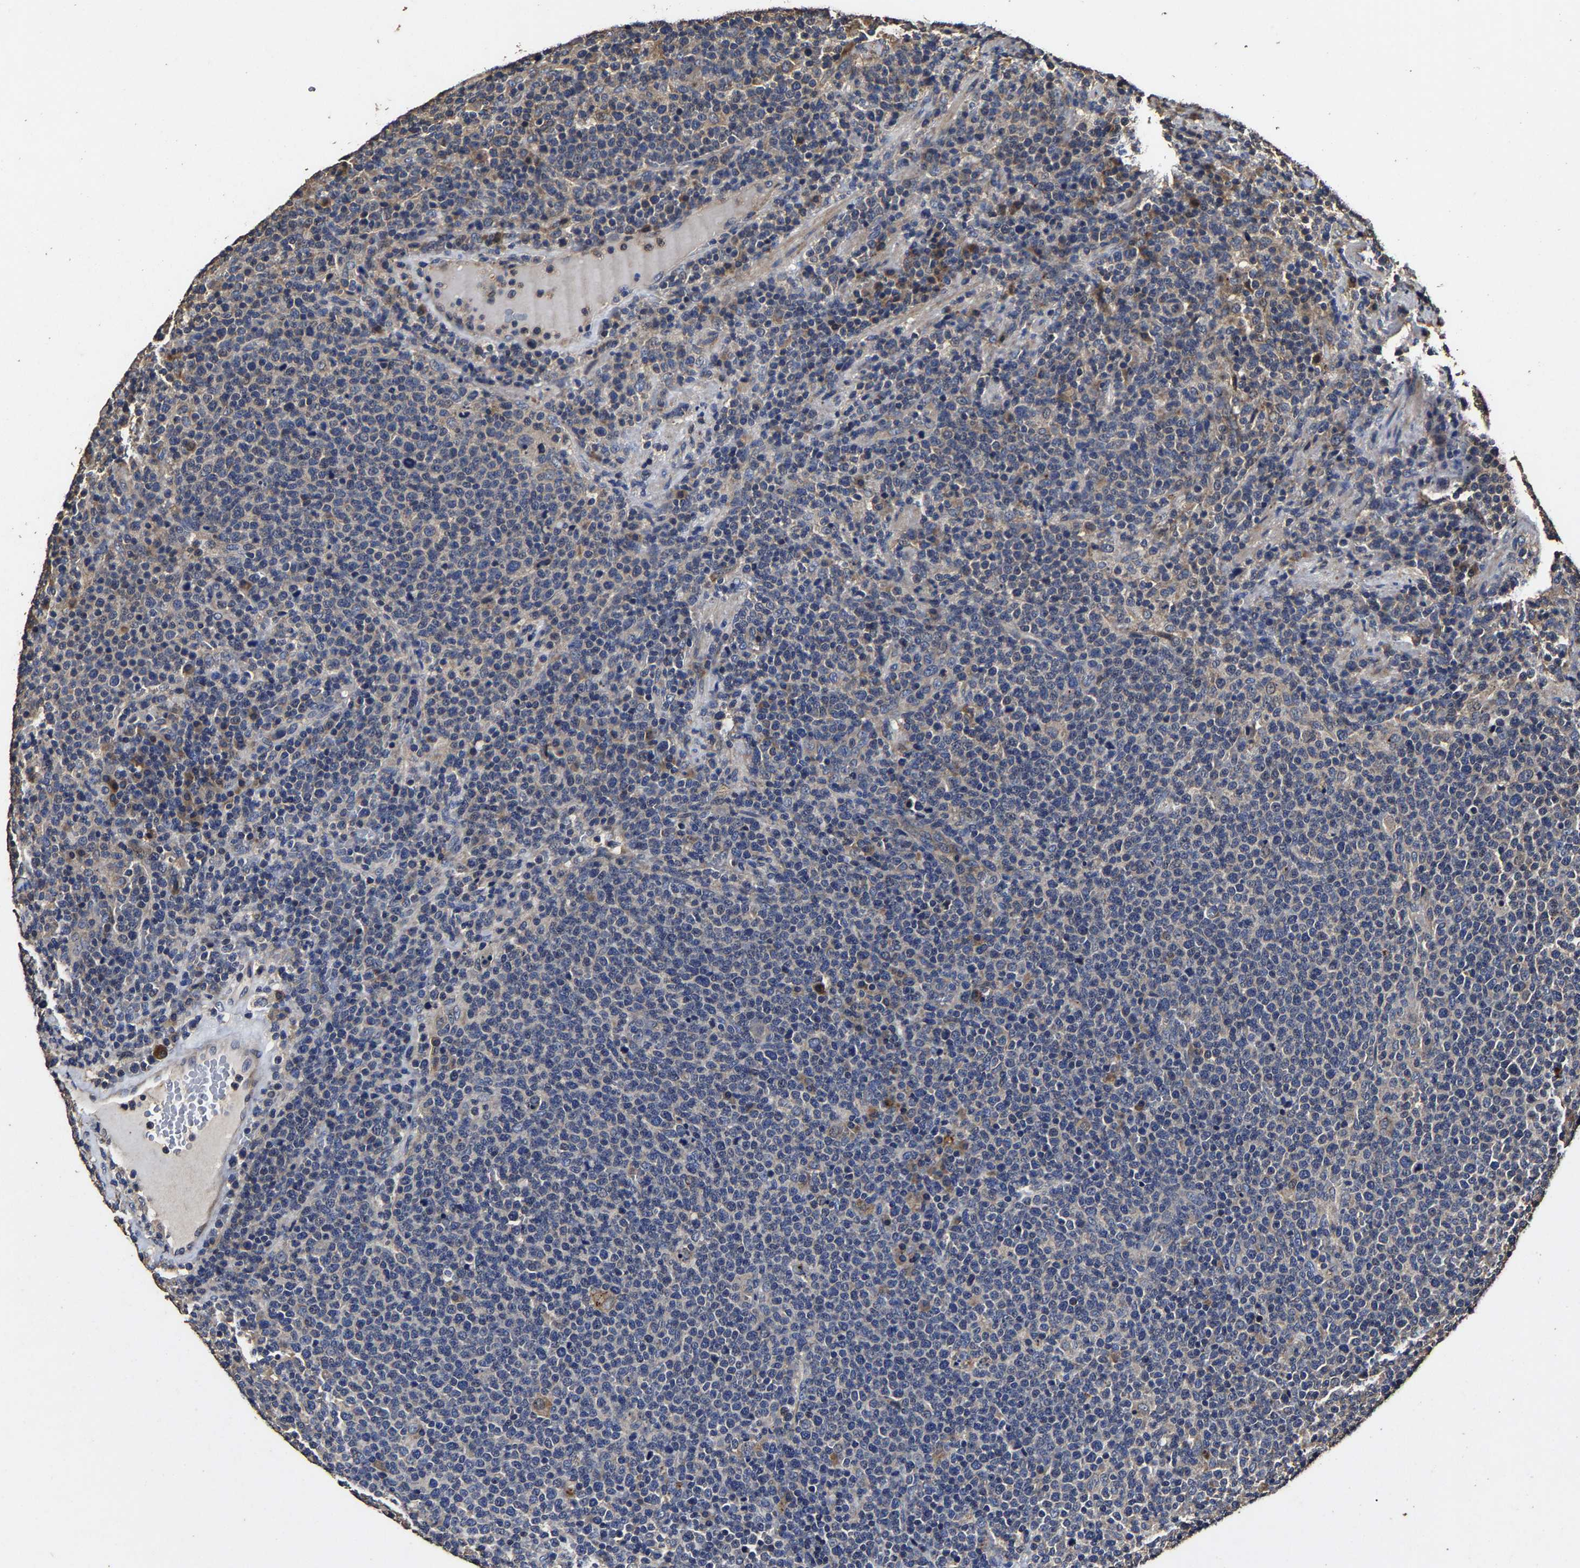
{"staining": {"intensity": "moderate", "quantity": "<25%", "location": "cytoplasmic/membranous"}, "tissue": "lymphoma", "cell_type": "Tumor cells", "image_type": "cancer", "snomed": [{"axis": "morphology", "description": "Malignant lymphoma, non-Hodgkin's type, High grade"}, {"axis": "topography", "description": "Lymph node"}], "caption": "High-magnification brightfield microscopy of malignant lymphoma, non-Hodgkin's type (high-grade) stained with DAB (3,3'-diaminobenzidine) (brown) and counterstained with hematoxylin (blue). tumor cells exhibit moderate cytoplasmic/membranous expression is appreciated in approximately<25% of cells.", "gene": "PPM1K", "patient": {"sex": "male", "age": 61}}